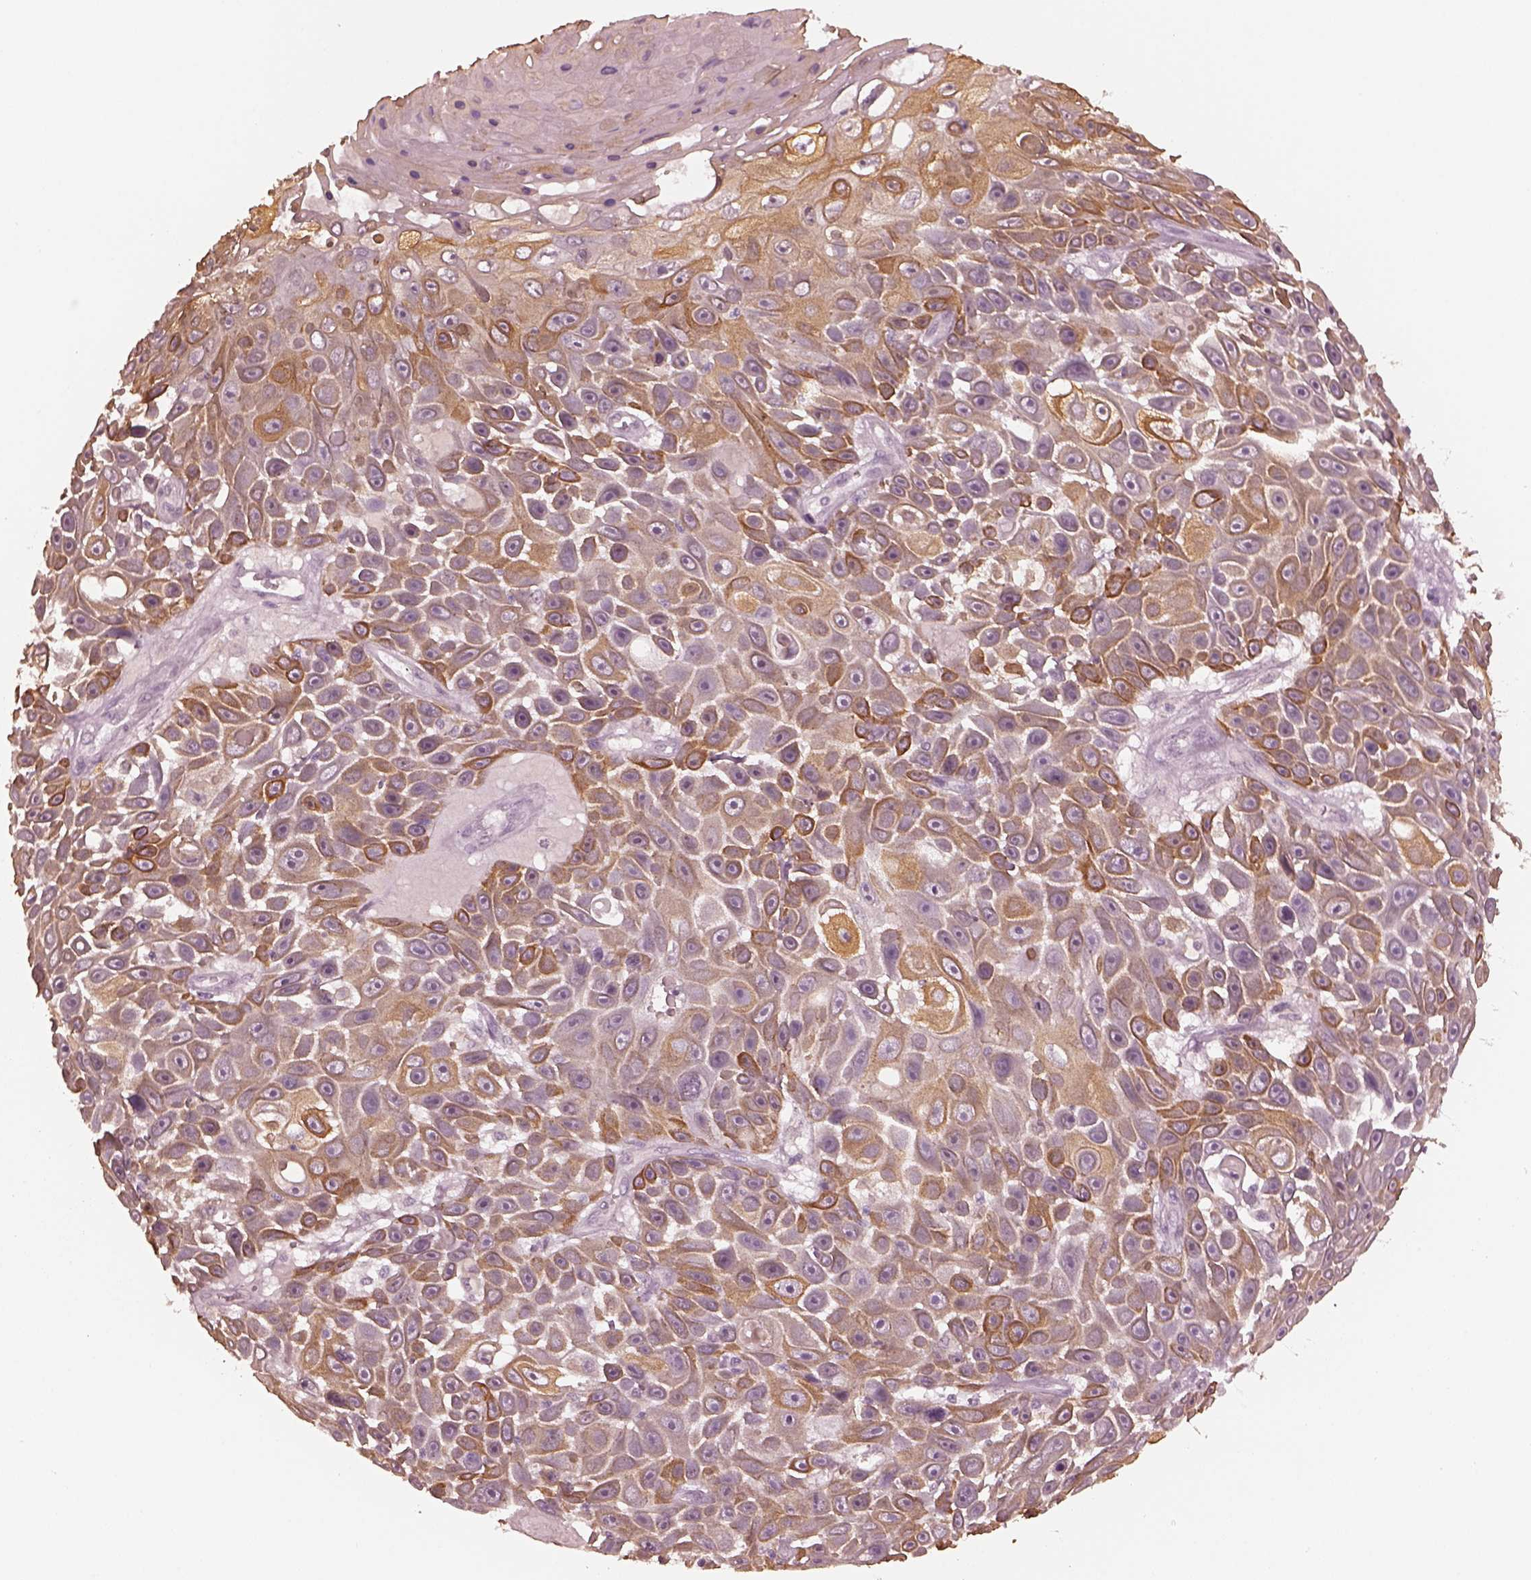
{"staining": {"intensity": "moderate", "quantity": ">75%", "location": "cytoplasmic/membranous"}, "tissue": "skin cancer", "cell_type": "Tumor cells", "image_type": "cancer", "snomed": [{"axis": "morphology", "description": "Squamous cell carcinoma, NOS"}, {"axis": "topography", "description": "Skin"}], "caption": "Skin squamous cell carcinoma stained with a brown dye shows moderate cytoplasmic/membranous positive expression in about >75% of tumor cells.", "gene": "KRT79", "patient": {"sex": "male", "age": 82}}